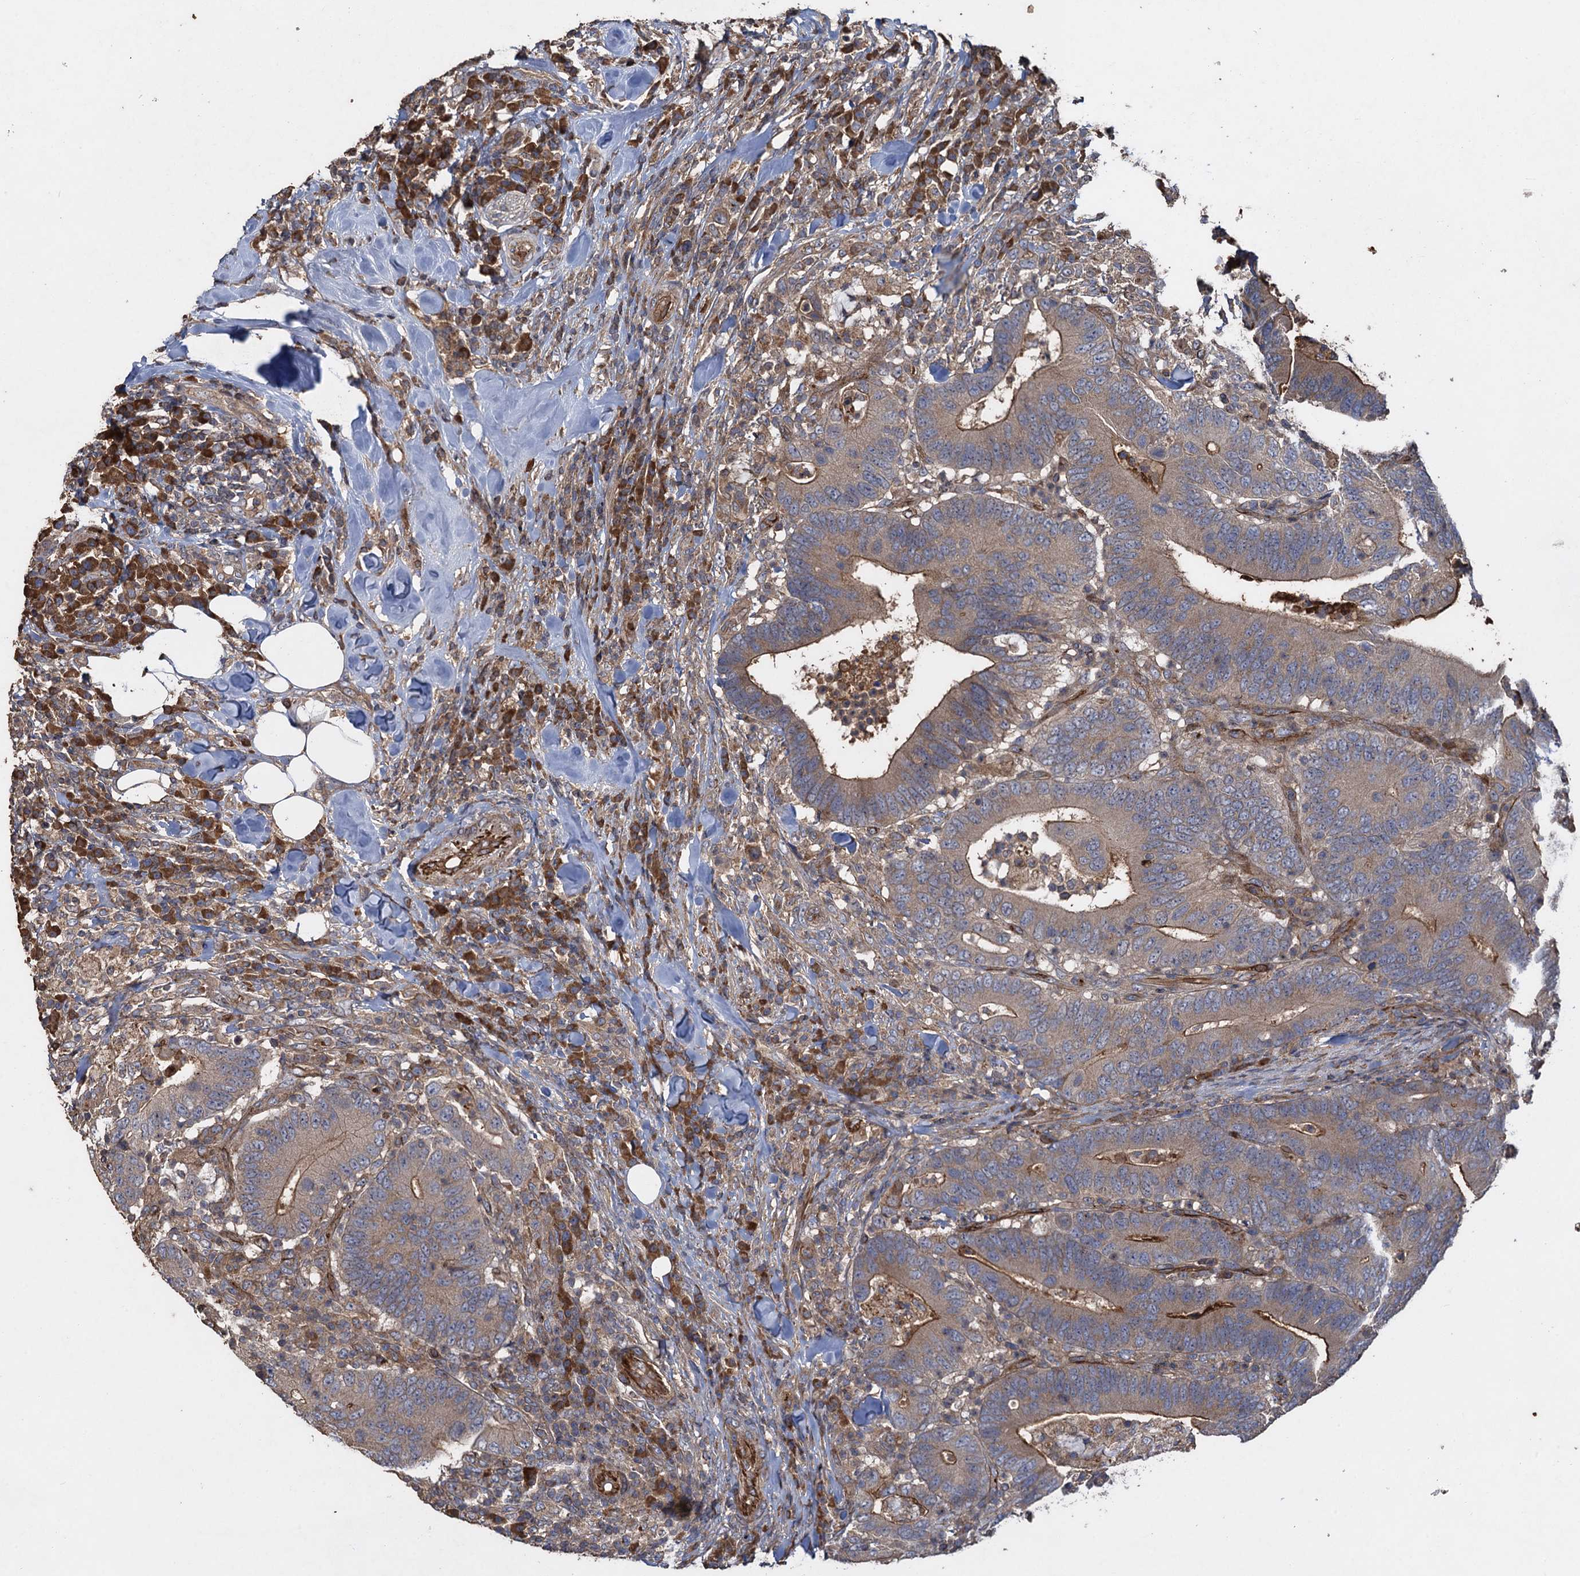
{"staining": {"intensity": "moderate", "quantity": "25%-75%", "location": "cytoplasmic/membranous"}, "tissue": "colorectal cancer", "cell_type": "Tumor cells", "image_type": "cancer", "snomed": [{"axis": "morphology", "description": "Adenocarcinoma, NOS"}, {"axis": "topography", "description": "Colon"}], "caption": "Tumor cells exhibit moderate cytoplasmic/membranous staining in about 25%-75% of cells in colorectal cancer.", "gene": "TXNDC11", "patient": {"sex": "female", "age": 66}}